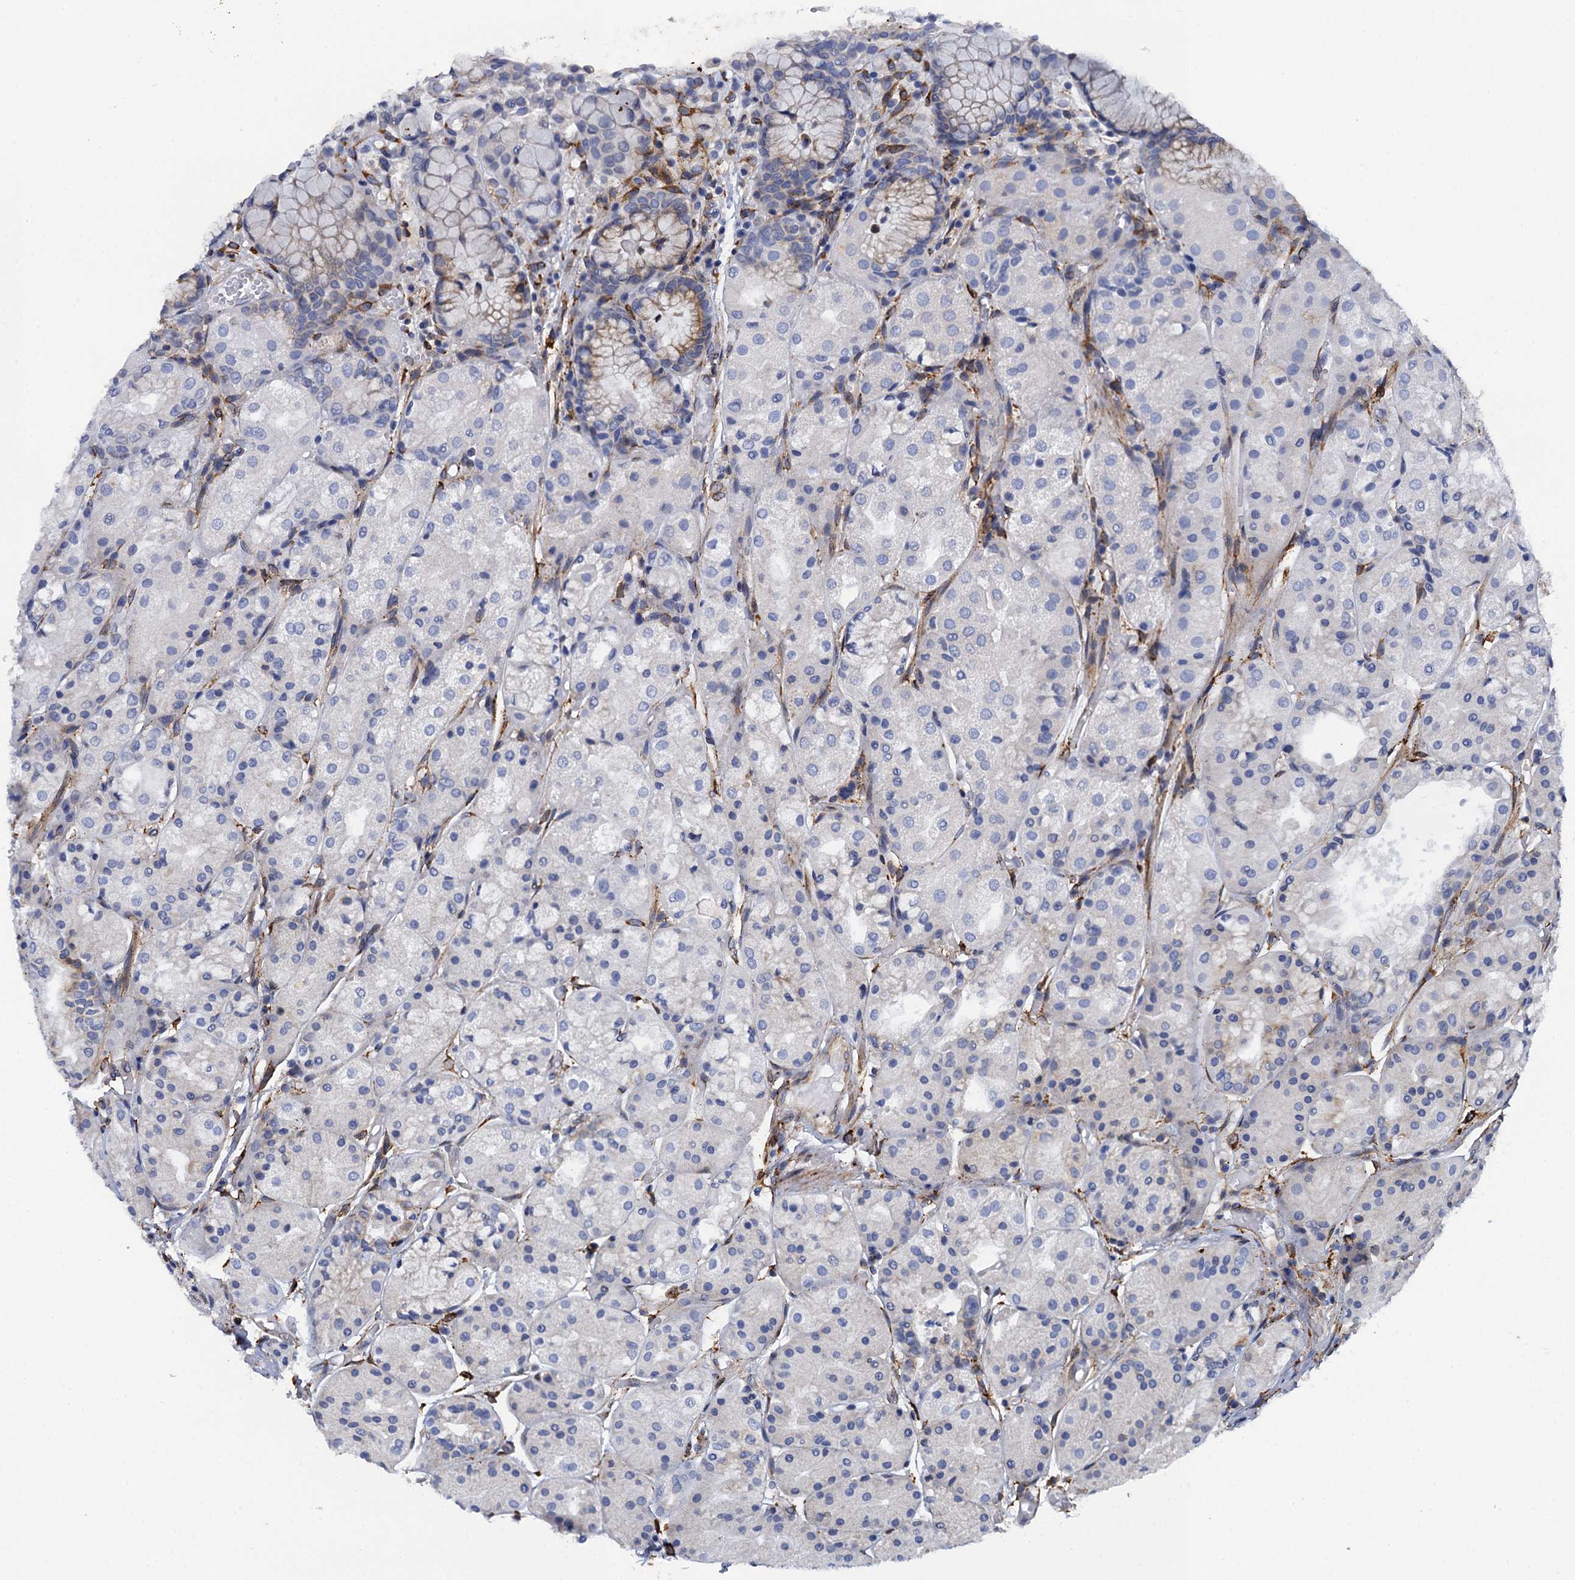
{"staining": {"intensity": "weak", "quantity": "25%-75%", "location": "cytoplasmic/membranous"}, "tissue": "stomach", "cell_type": "Glandular cells", "image_type": "normal", "snomed": [{"axis": "morphology", "description": "Normal tissue, NOS"}, {"axis": "topography", "description": "Stomach, upper"}], "caption": "Glandular cells display weak cytoplasmic/membranous staining in approximately 25%-75% of cells in unremarkable stomach.", "gene": "POGLUT3", "patient": {"sex": "male", "age": 72}}